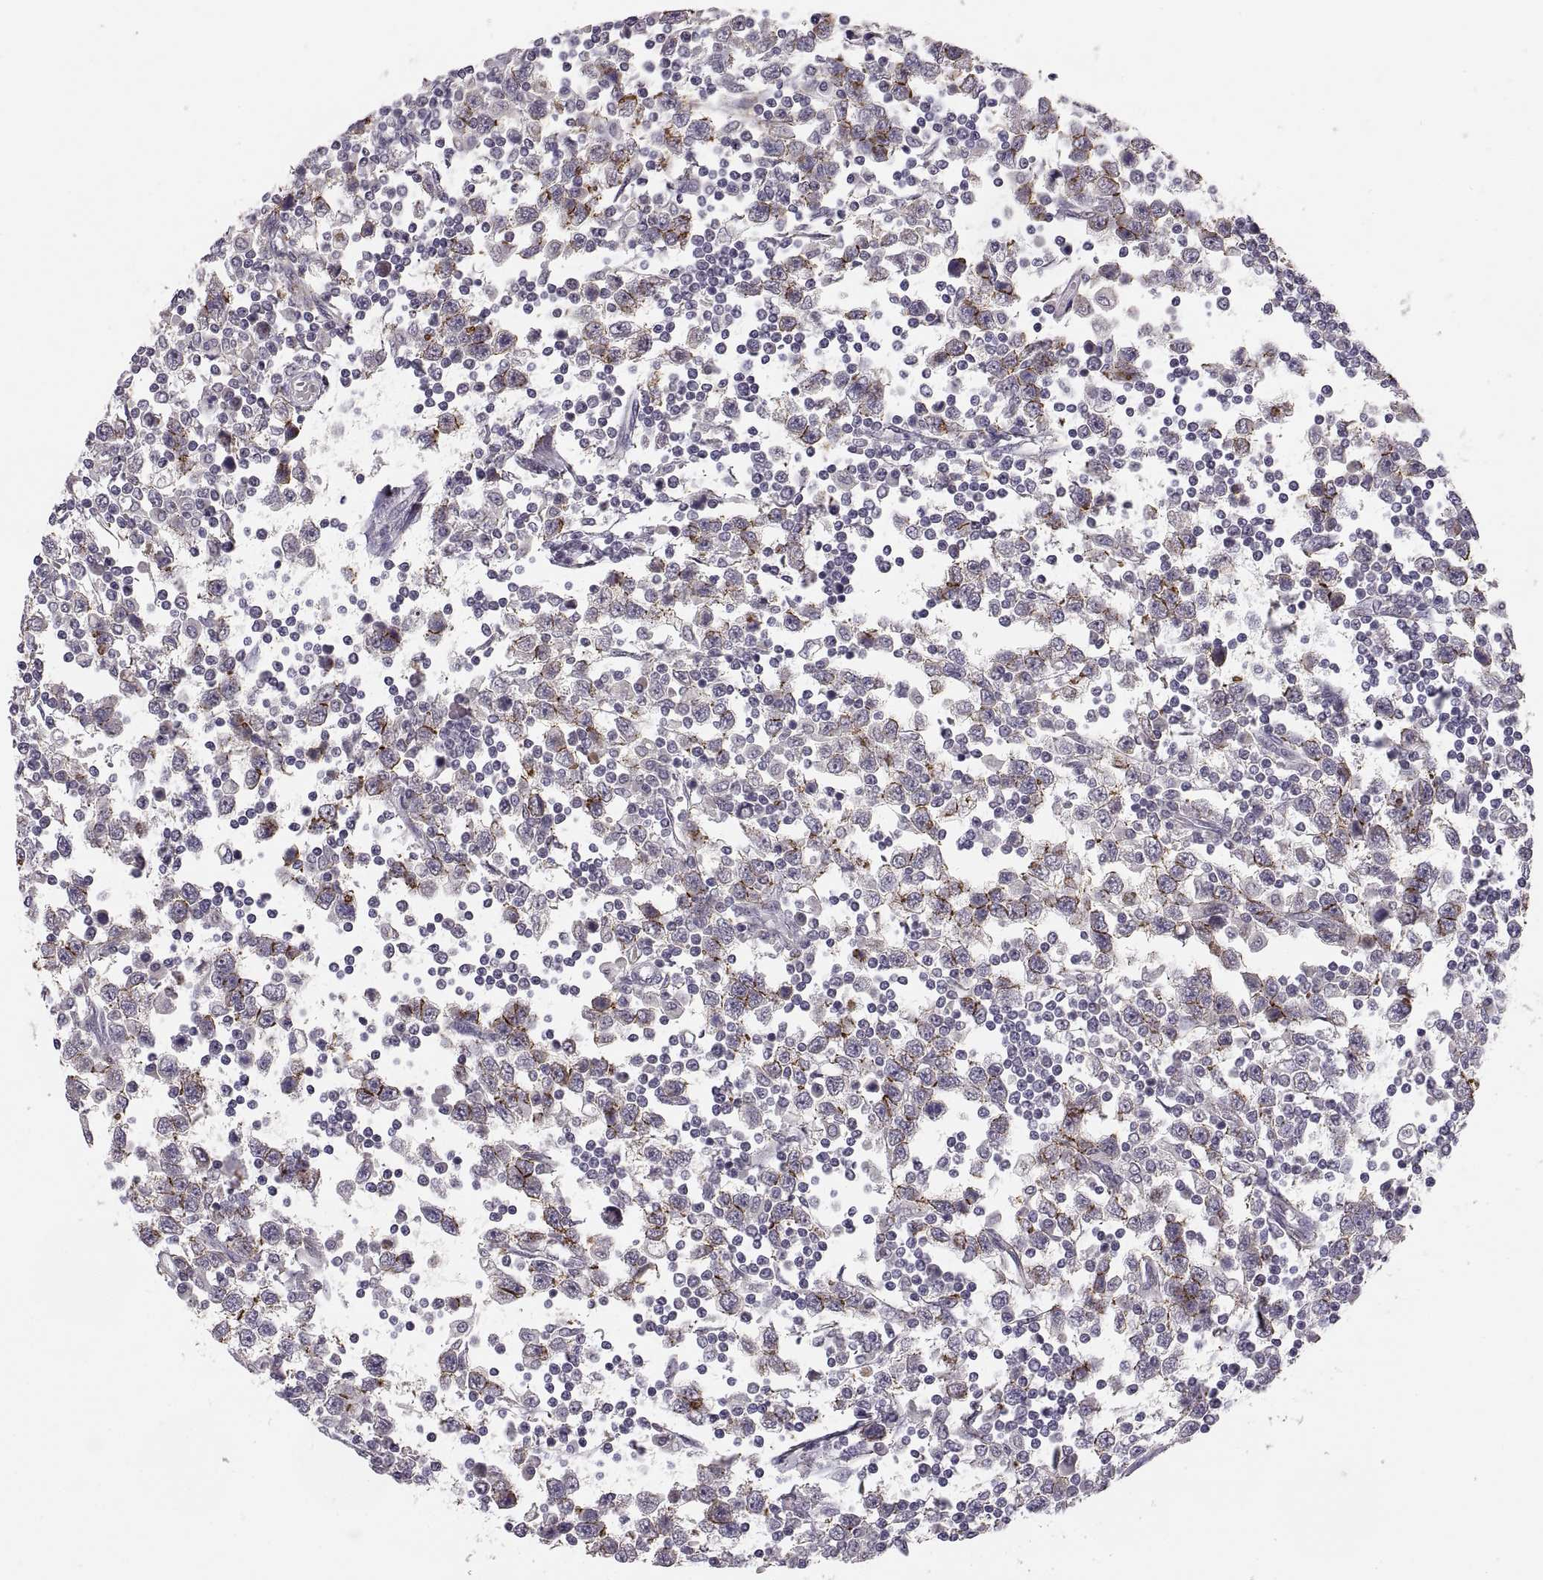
{"staining": {"intensity": "strong", "quantity": "25%-75%", "location": "cytoplasmic/membranous"}, "tissue": "testis cancer", "cell_type": "Tumor cells", "image_type": "cancer", "snomed": [{"axis": "morphology", "description": "Seminoma, NOS"}, {"axis": "topography", "description": "Testis"}], "caption": "Testis cancer (seminoma) stained with a brown dye shows strong cytoplasmic/membranous positive positivity in approximately 25%-75% of tumor cells.", "gene": "CDH2", "patient": {"sex": "male", "age": 34}}